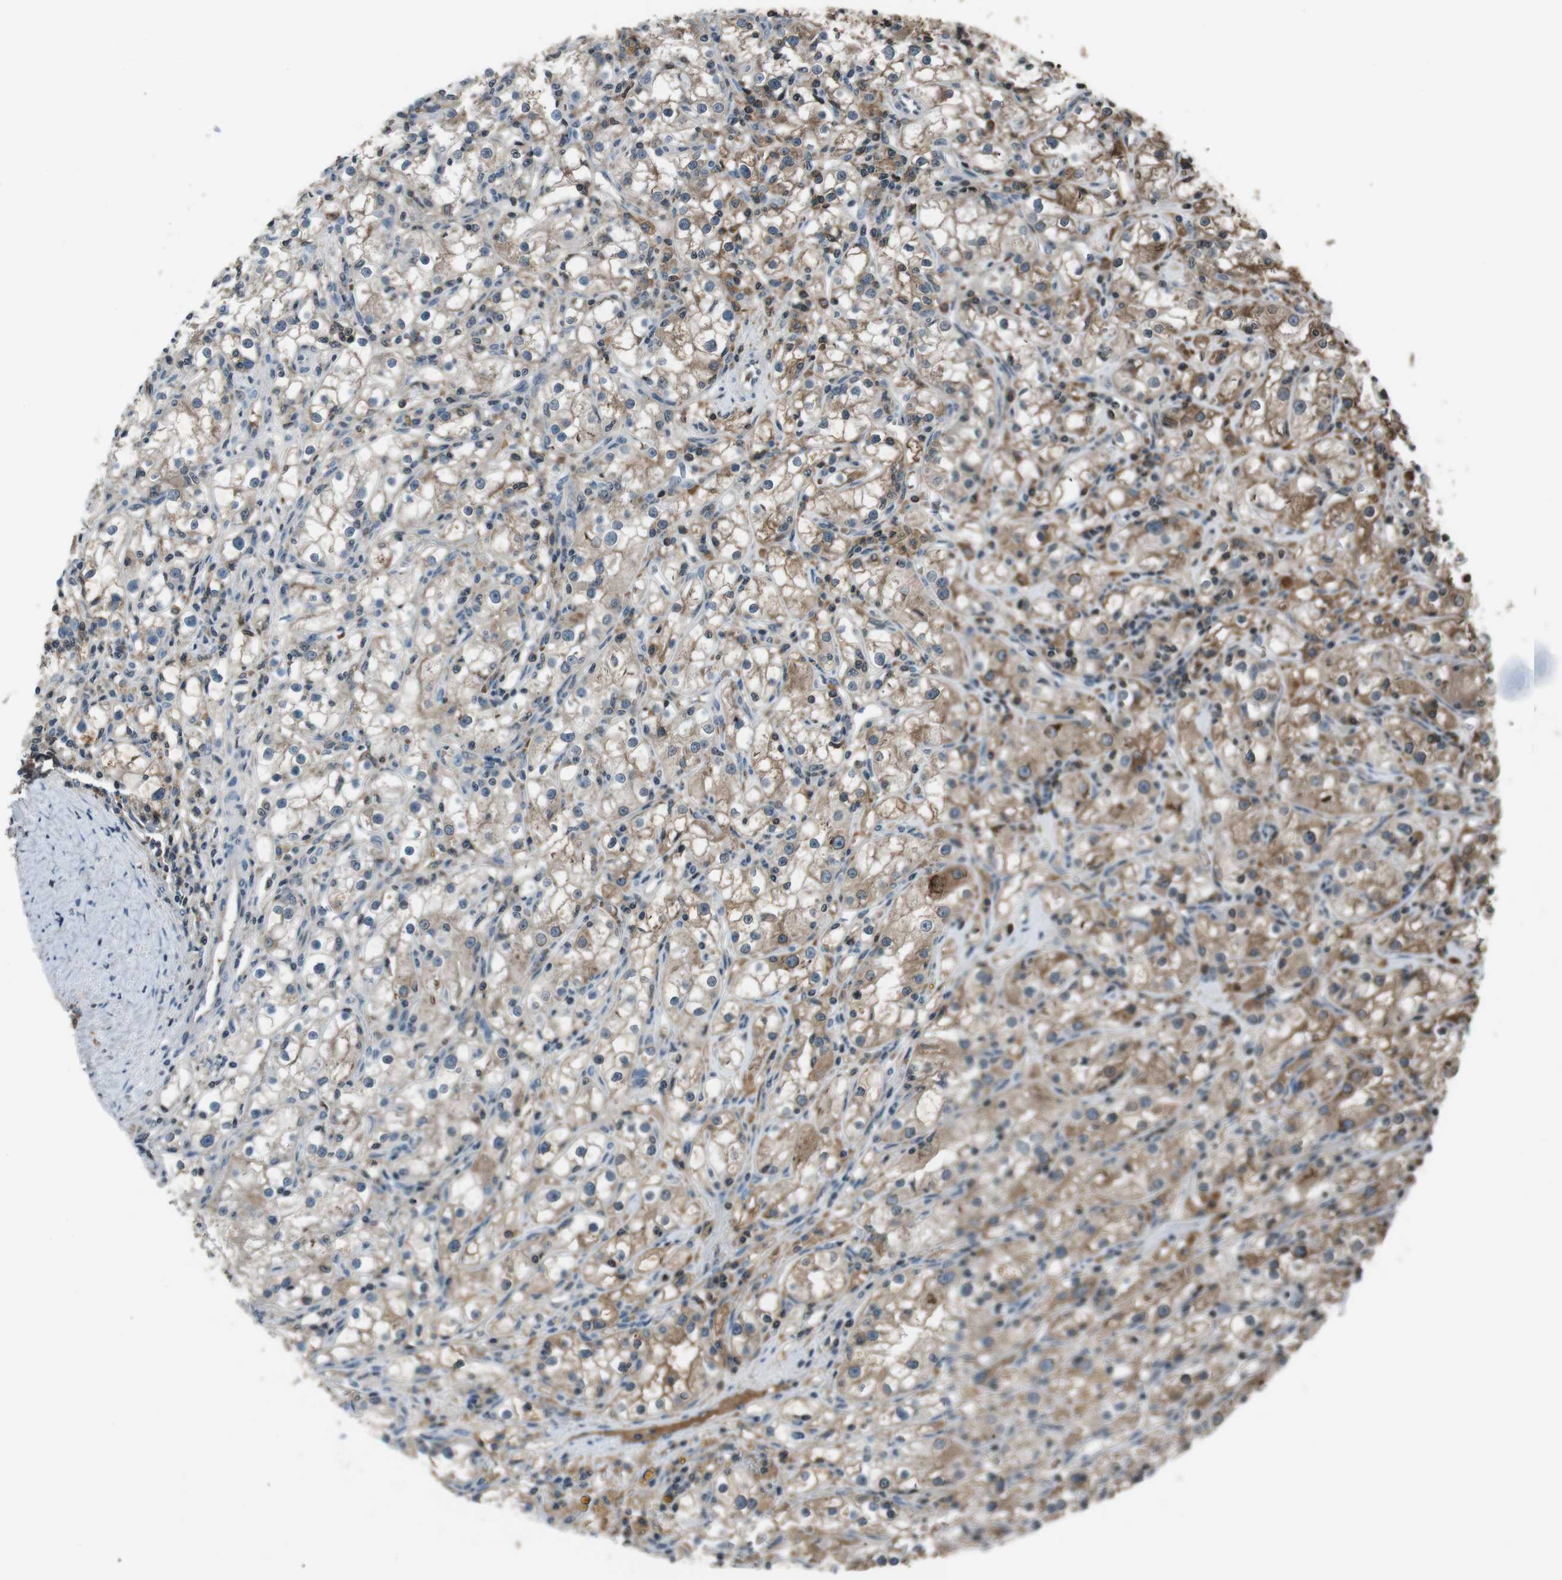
{"staining": {"intensity": "moderate", "quantity": ">75%", "location": "cytoplasmic/membranous"}, "tissue": "renal cancer", "cell_type": "Tumor cells", "image_type": "cancer", "snomed": [{"axis": "morphology", "description": "Adenocarcinoma, NOS"}, {"axis": "topography", "description": "Kidney"}], "caption": "A medium amount of moderate cytoplasmic/membranous expression is appreciated in approximately >75% of tumor cells in renal cancer tissue.", "gene": "UGT1A6", "patient": {"sex": "male", "age": 56}}